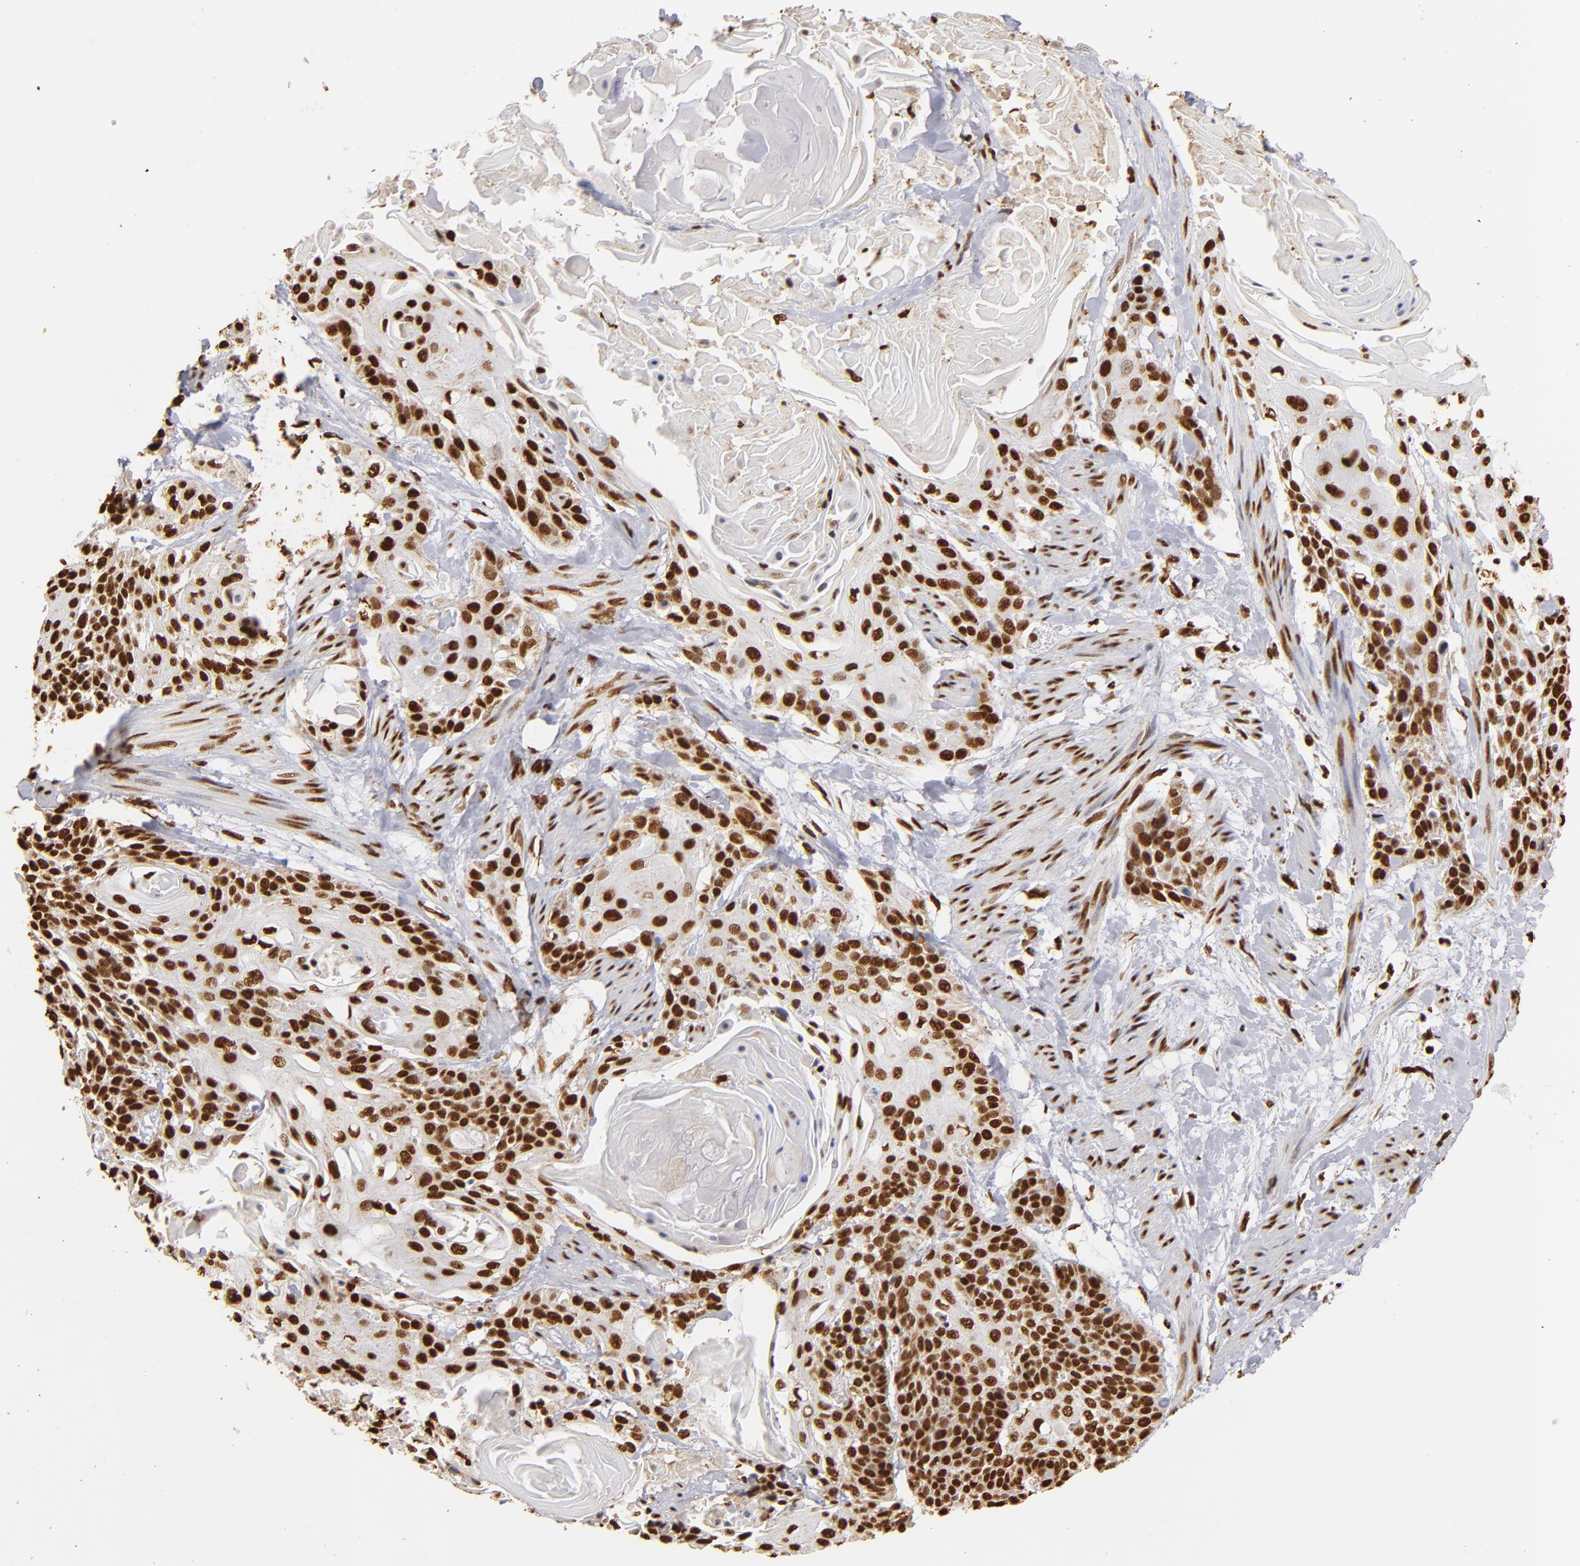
{"staining": {"intensity": "strong", "quantity": ">75%", "location": "nuclear"}, "tissue": "cervical cancer", "cell_type": "Tumor cells", "image_type": "cancer", "snomed": [{"axis": "morphology", "description": "Squamous cell carcinoma, NOS"}, {"axis": "topography", "description": "Cervix"}], "caption": "IHC of human cervical cancer (squamous cell carcinoma) demonstrates high levels of strong nuclear expression in approximately >75% of tumor cells.", "gene": "ILF3", "patient": {"sex": "female", "age": 57}}